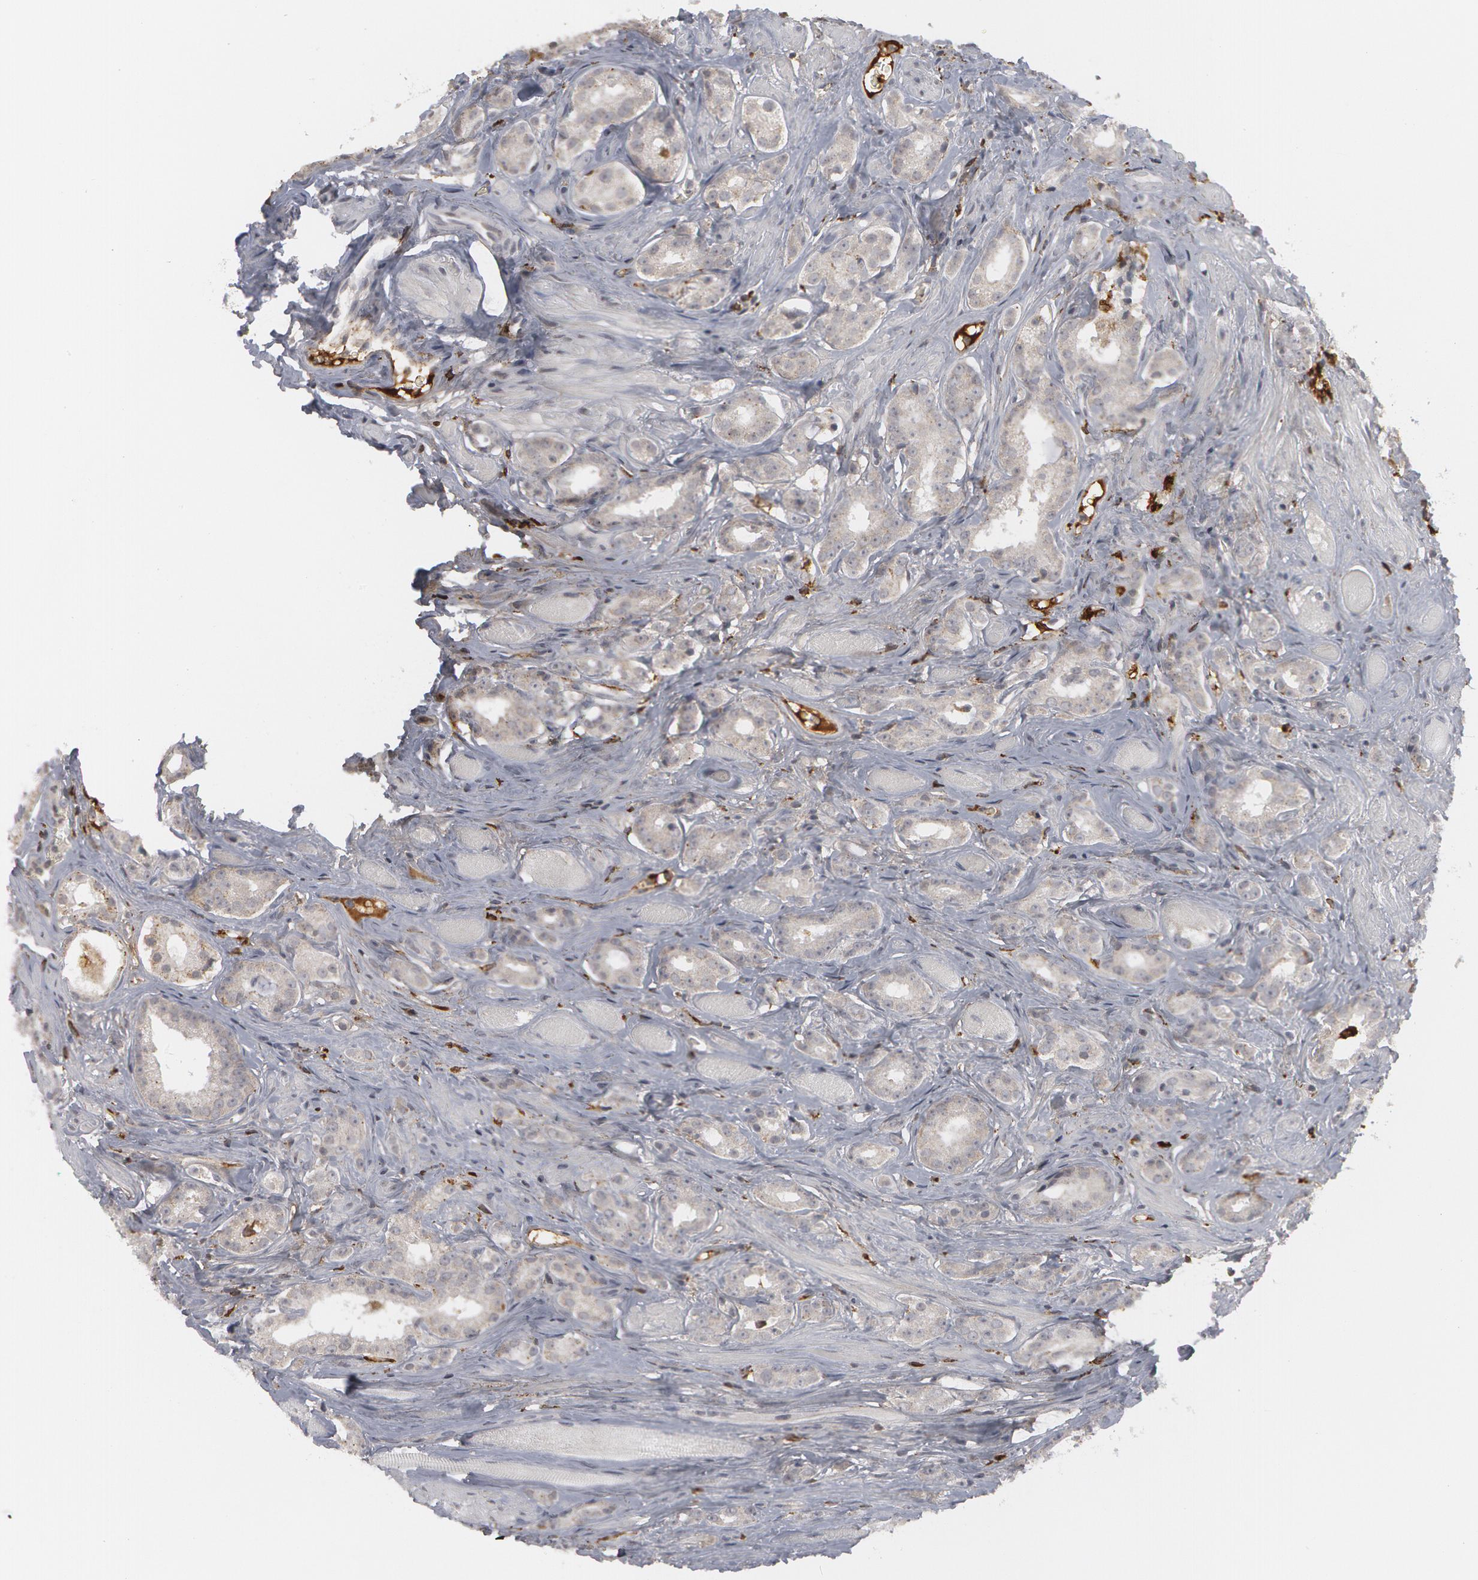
{"staining": {"intensity": "negative", "quantity": "none", "location": "none"}, "tissue": "prostate cancer", "cell_type": "Tumor cells", "image_type": "cancer", "snomed": [{"axis": "morphology", "description": "Adenocarcinoma, Medium grade"}, {"axis": "topography", "description": "Prostate"}], "caption": "The immunohistochemistry image has no significant staining in tumor cells of medium-grade adenocarcinoma (prostate) tissue. (Immunohistochemistry, brightfield microscopy, high magnification).", "gene": "C1QC", "patient": {"sex": "male", "age": 53}}